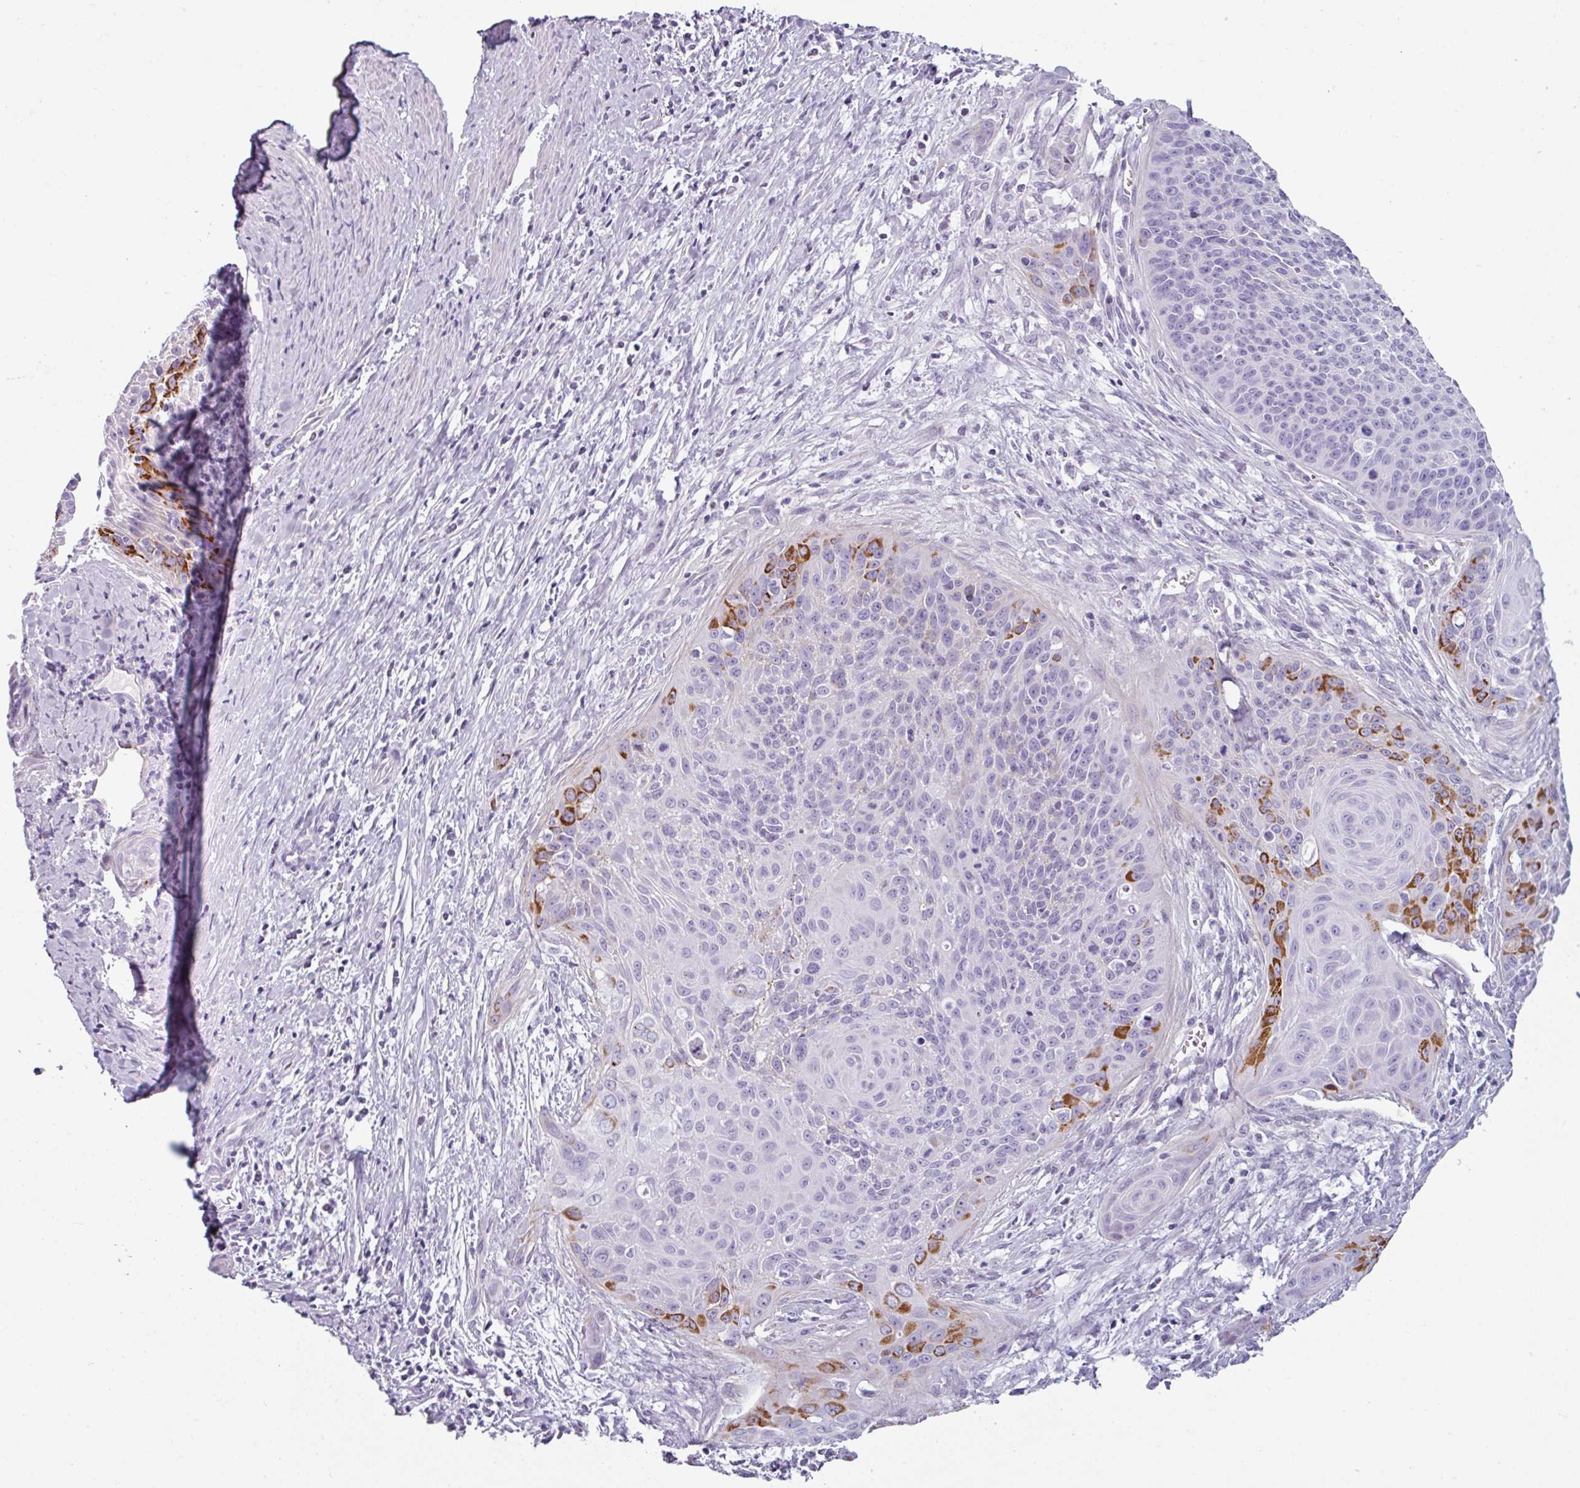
{"staining": {"intensity": "strong", "quantity": "<25%", "location": "cytoplasmic/membranous"}, "tissue": "cervical cancer", "cell_type": "Tumor cells", "image_type": "cancer", "snomed": [{"axis": "morphology", "description": "Squamous cell carcinoma, NOS"}, {"axis": "topography", "description": "Cervix"}], "caption": "Cervical squamous cell carcinoma stained for a protein (brown) shows strong cytoplasmic/membranous positive staining in approximately <25% of tumor cells.", "gene": "CLCA1", "patient": {"sex": "female", "age": 55}}